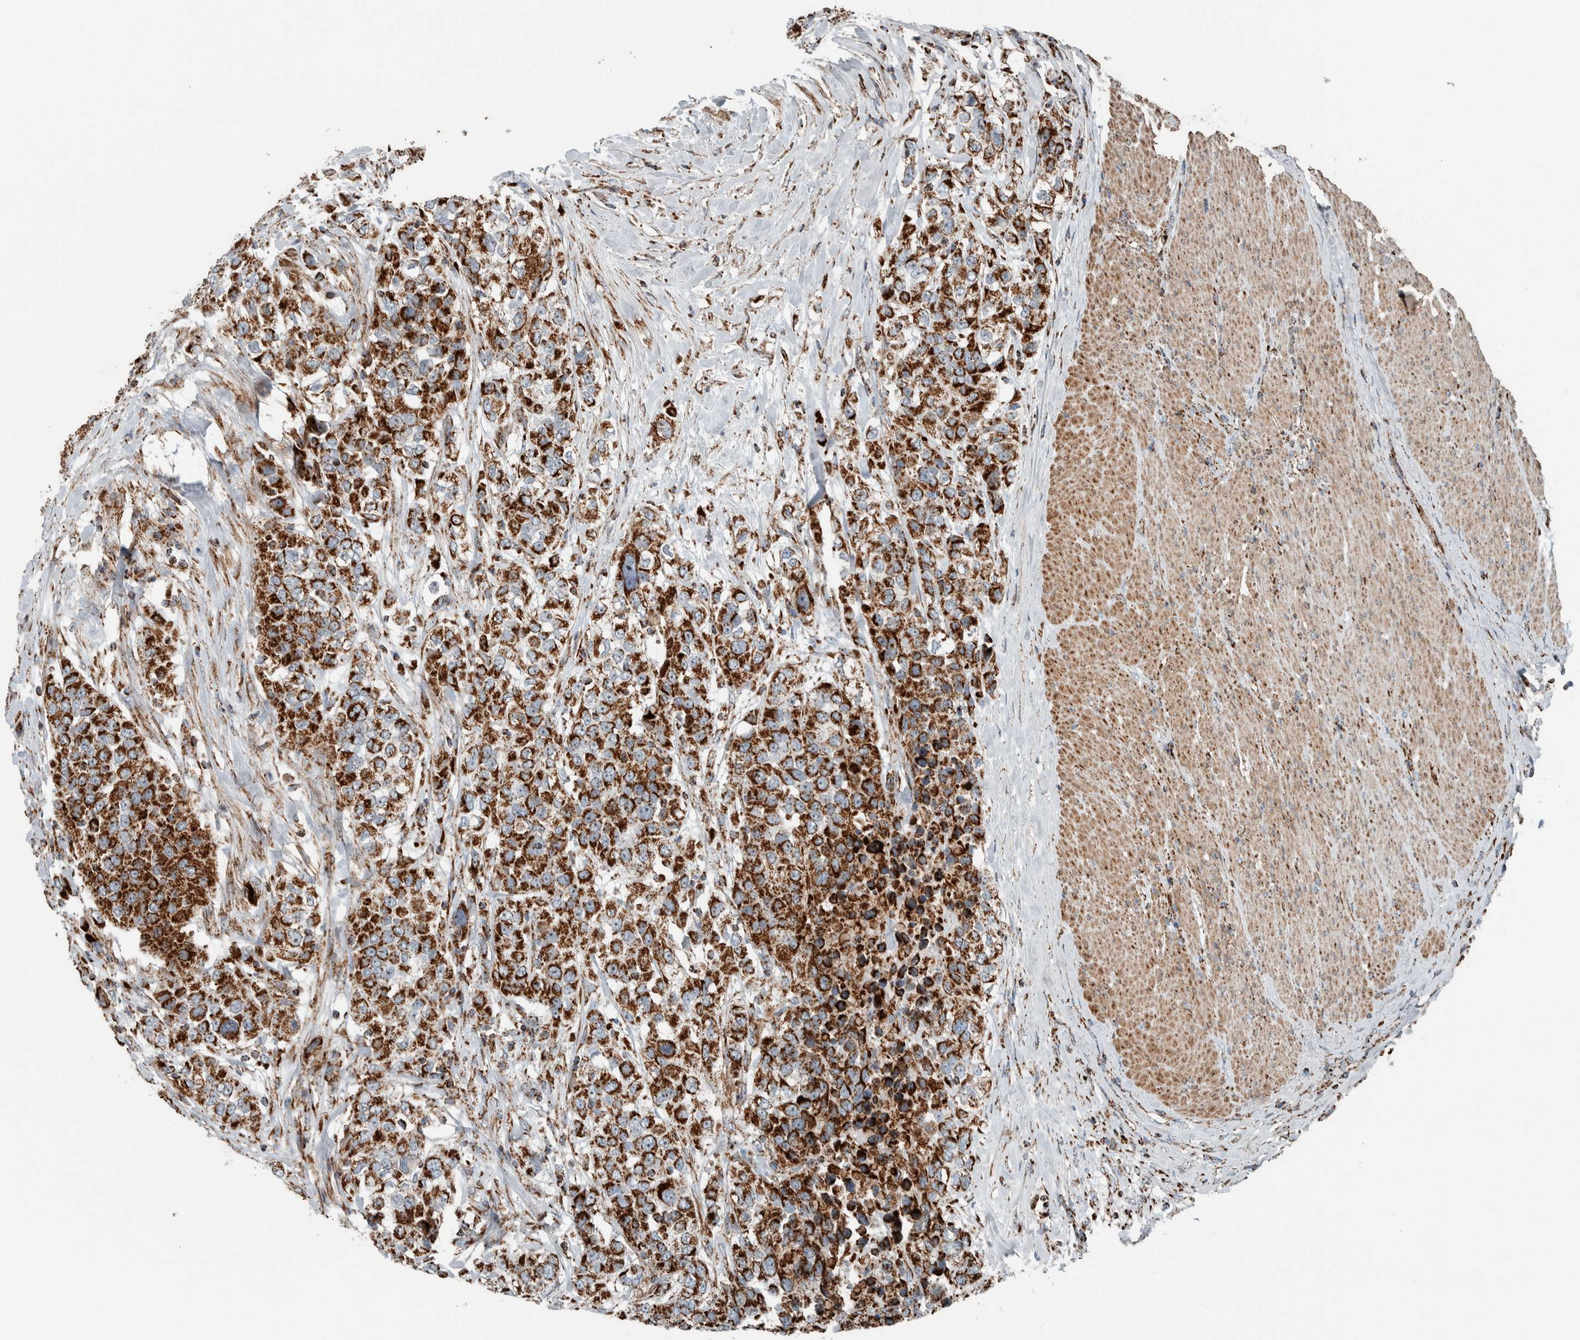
{"staining": {"intensity": "strong", "quantity": ">75%", "location": "cytoplasmic/membranous"}, "tissue": "urothelial cancer", "cell_type": "Tumor cells", "image_type": "cancer", "snomed": [{"axis": "morphology", "description": "Urothelial carcinoma, High grade"}, {"axis": "topography", "description": "Urinary bladder"}], "caption": "Urothelial carcinoma (high-grade) stained with a brown dye demonstrates strong cytoplasmic/membranous positive staining in about >75% of tumor cells.", "gene": "CNTROB", "patient": {"sex": "female", "age": 80}}